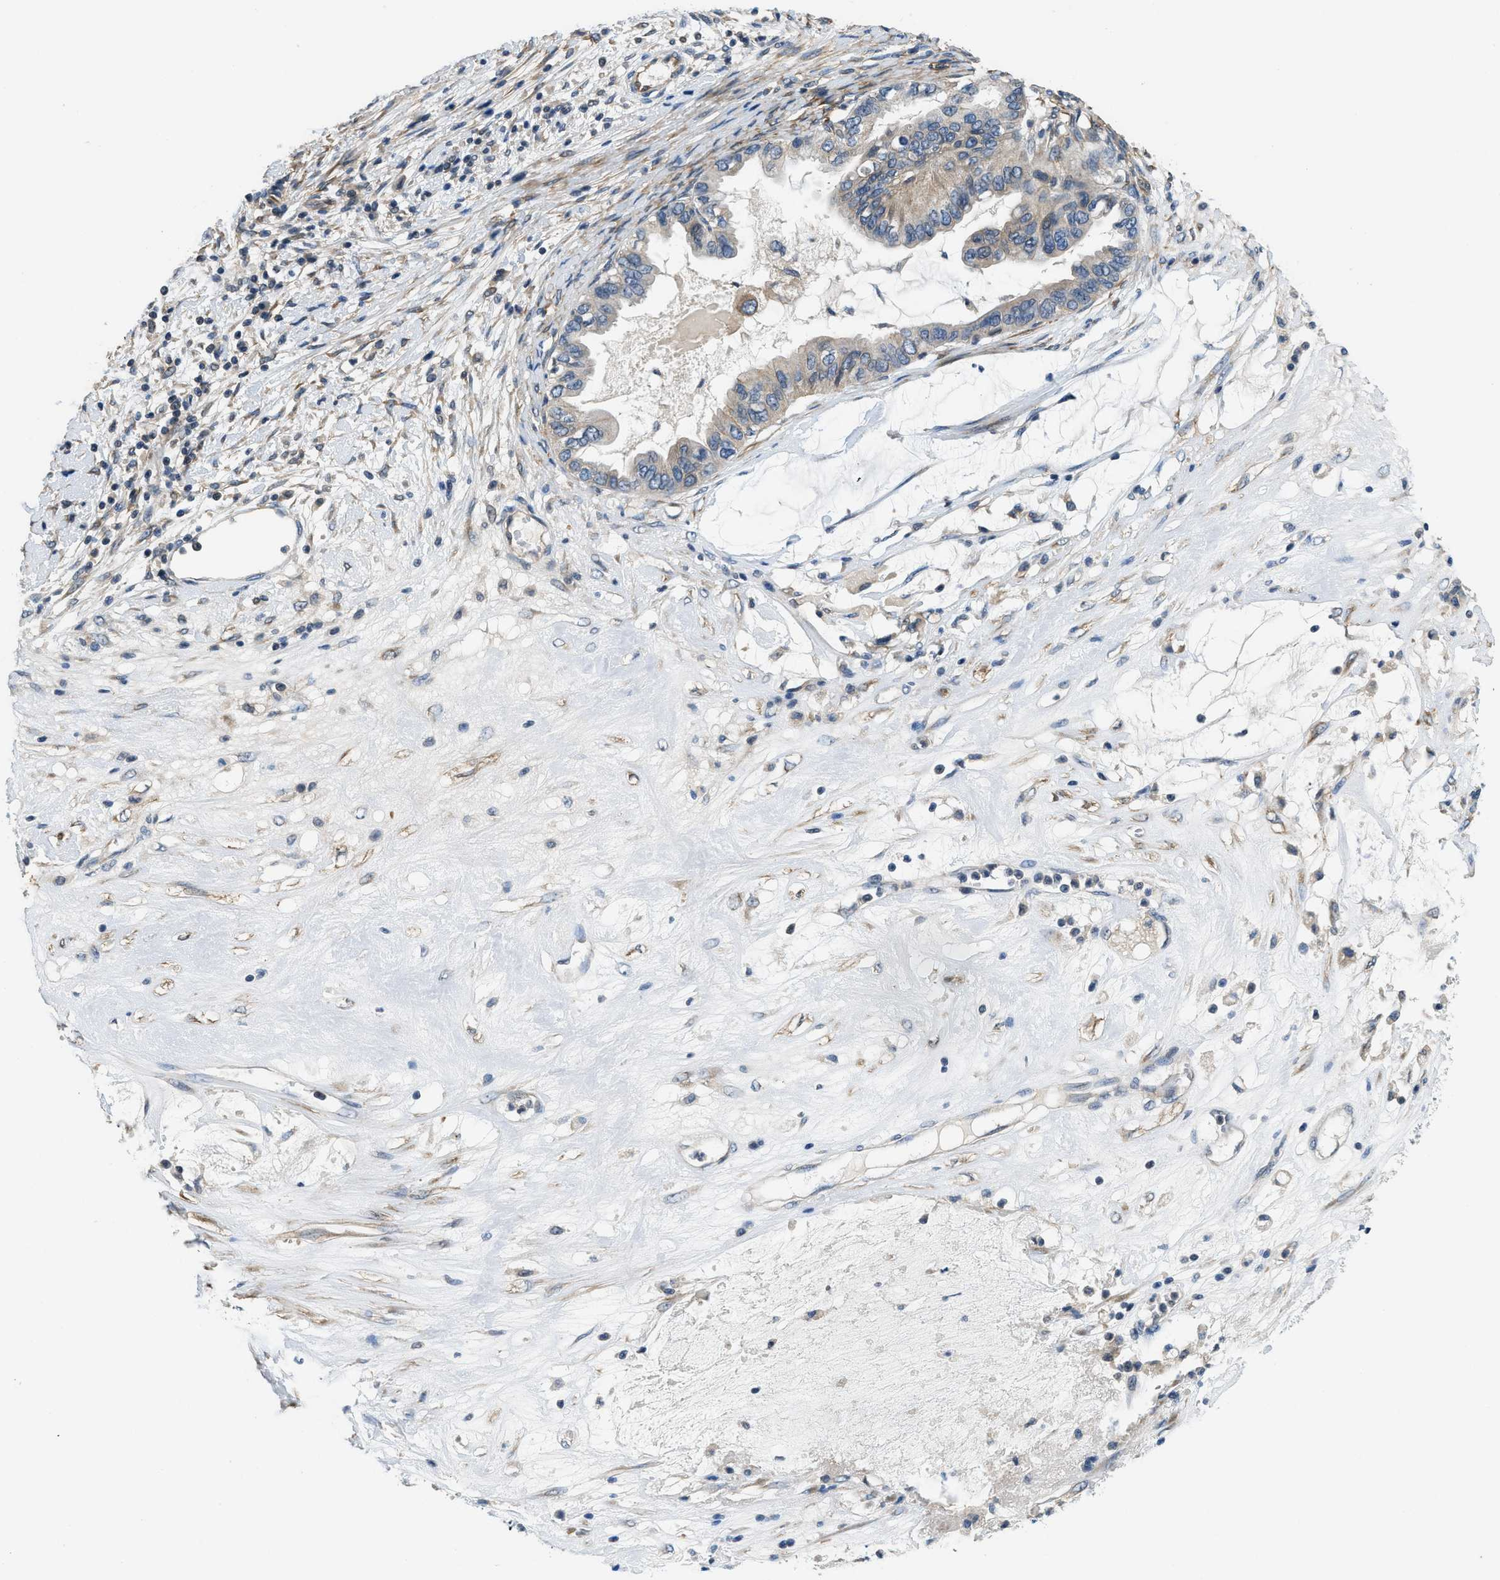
{"staining": {"intensity": "weak", "quantity": ">75%", "location": "cytoplasmic/membranous"}, "tissue": "ovarian cancer", "cell_type": "Tumor cells", "image_type": "cancer", "snomed": [{"axis": "morphology", "description": "Cystadenocarcinoma, mucinous, NOS"}, {"axis": "topography", "description": "Ovary"}], "caption": "Weak cytoplasmic/membranous protein expression is appreciated in approximately >75% of tumor cells in mucinous cystadenocarcinoma (ovarian).", "gene": "SSH2", "patient": {"sex": "female", "age": 80}}